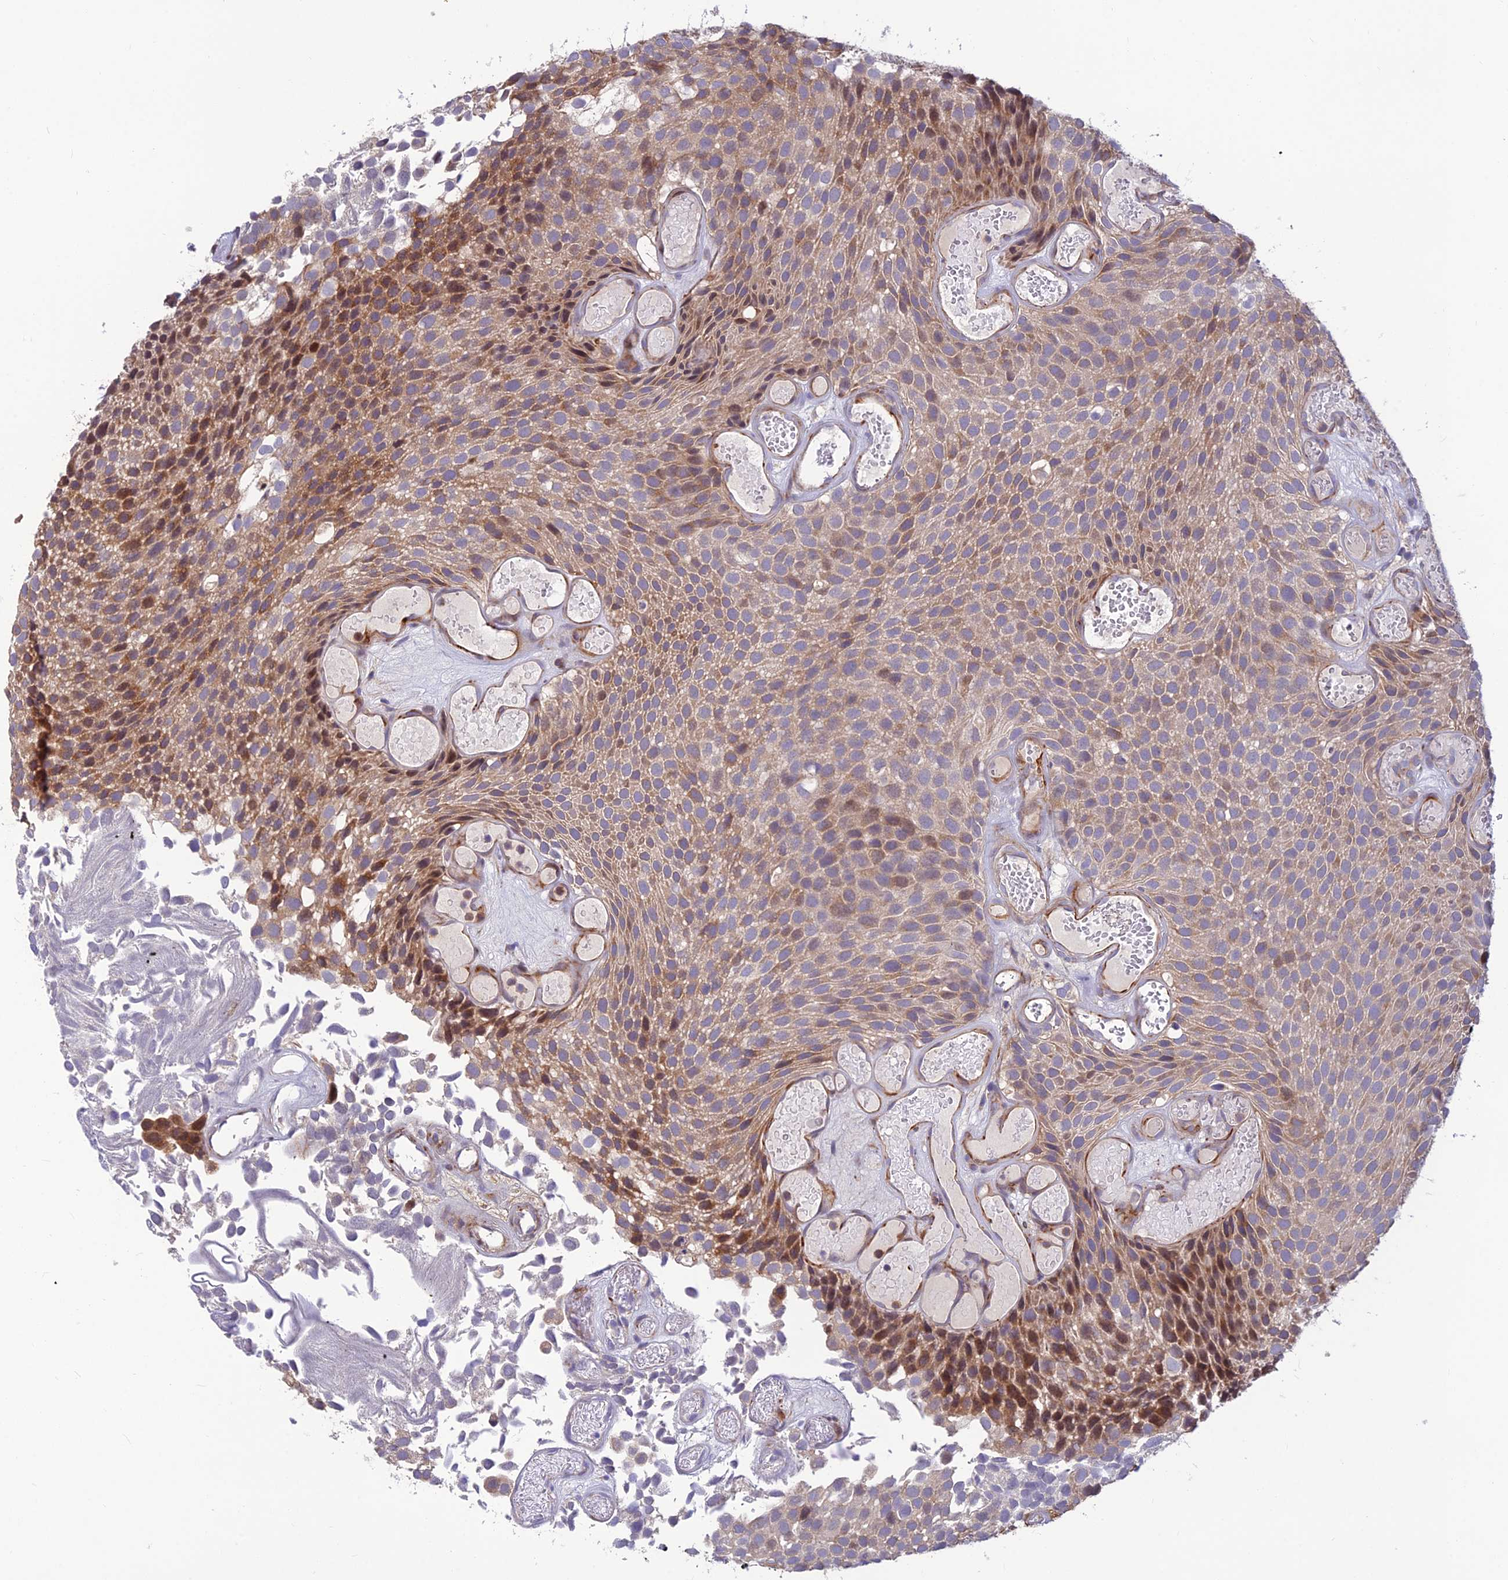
{"staining": {"intensity": "moderate", "quantity": "<25%", "location": "cytoplasmic/membranous"}, "tissue": "urothelial cancer", "cell_type": "Tumor cells", "image_type": "cancer", "snomed": [{"axis": "morphology", "description": "Urothelial carcinoma, Low grade"}, {"axis": "topography", "description": "Urinary bladder"}], "caption": "Urothelial cancer tissue exhibits moderate cytoplasmic/membranous positivity in about <25% of tumor cells, visualized by immunohistochemistry. The staining is performed using DAB brown chromogen to label protein expression. The nuclei are counter-stained blue using hematoxylin.", "gene": "ST8SIA5", "patient": {"sex": "male", "age": 89}}